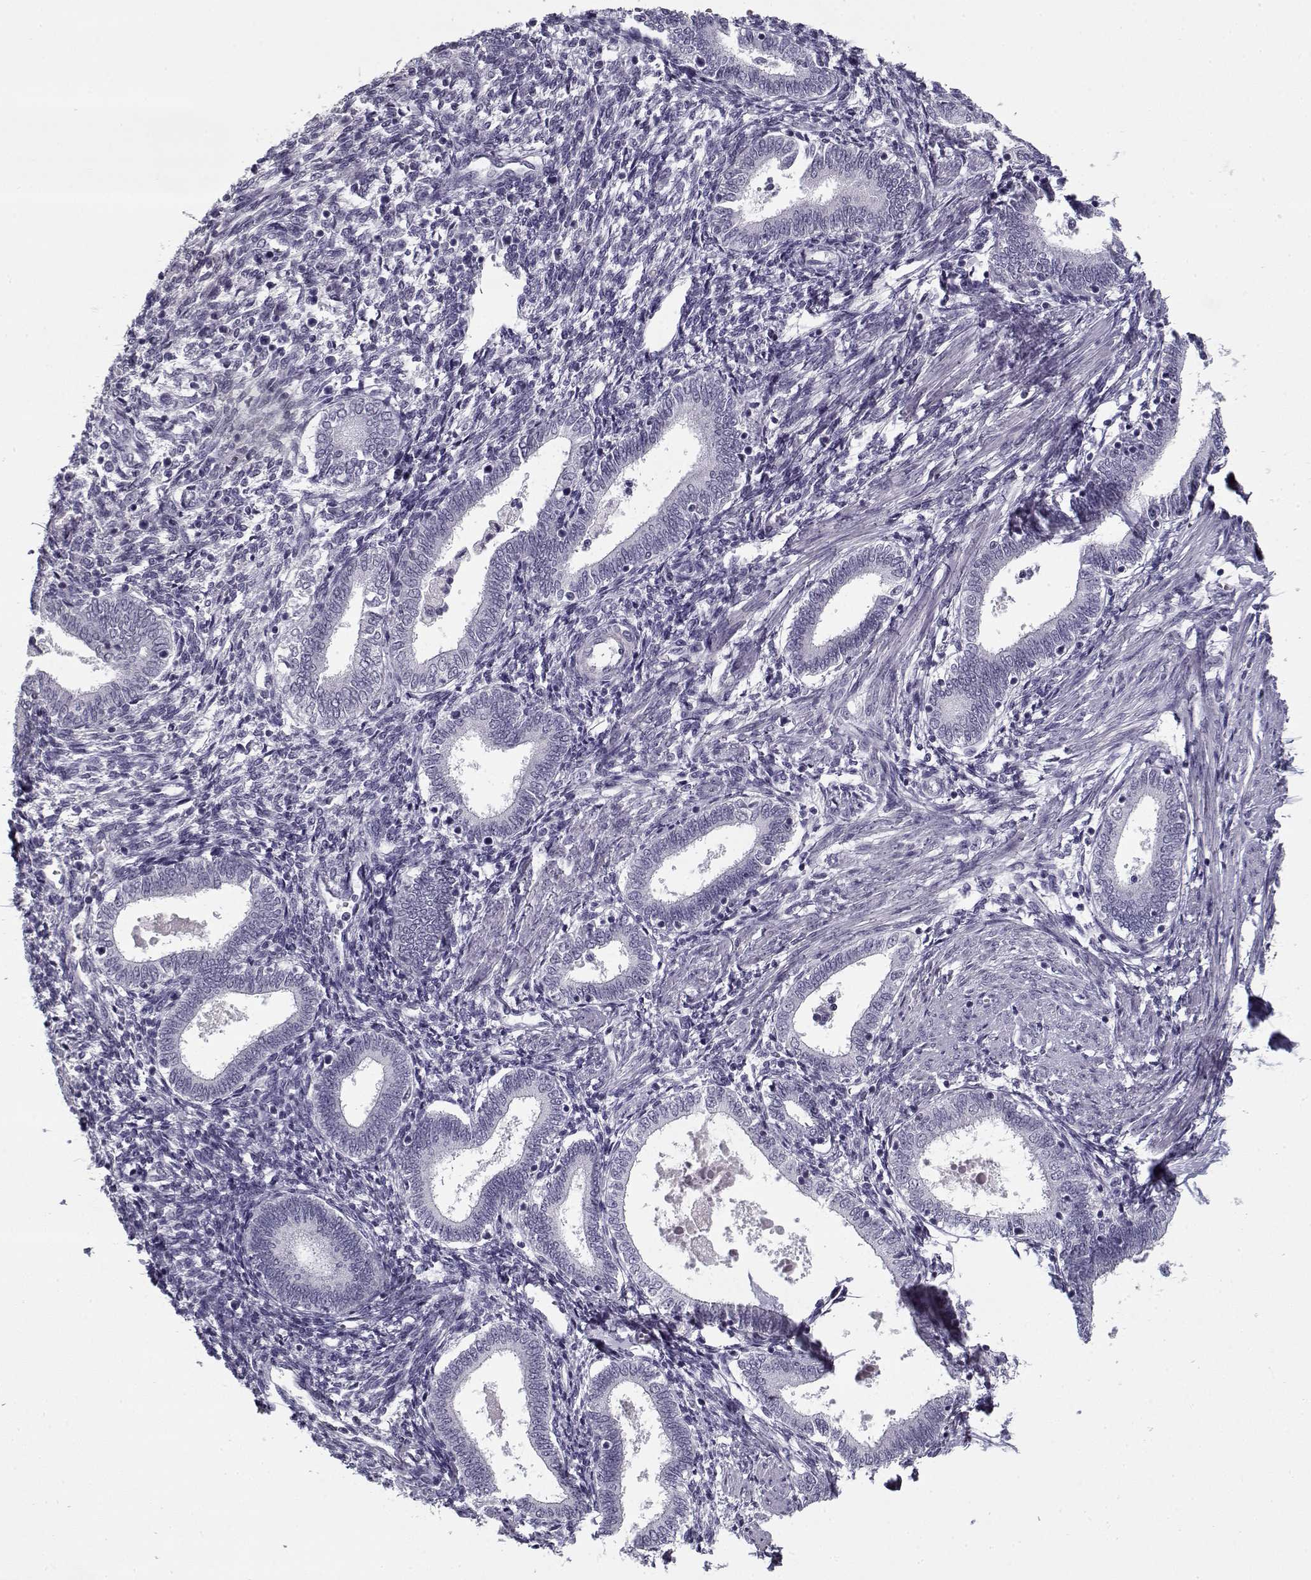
{"staining": {"intensity": "negative", "quantity": "none", "location": "none"}, "tissue": "endometrium", "cell_type": "Cells in endometrial stroma", "image_type": "normal", "snomed": [{"axis": "morphology", "description": "Normal tissue, NOS"}, {"axis": "topography", "description": "Endometrium"}], "caption": "DAB immunohistochemical staining of normal human endometrium displays no significant staining in cells in endometrial stroma.", "gene": "RNF32", "patient": {"sex": "female", "age": 42}}